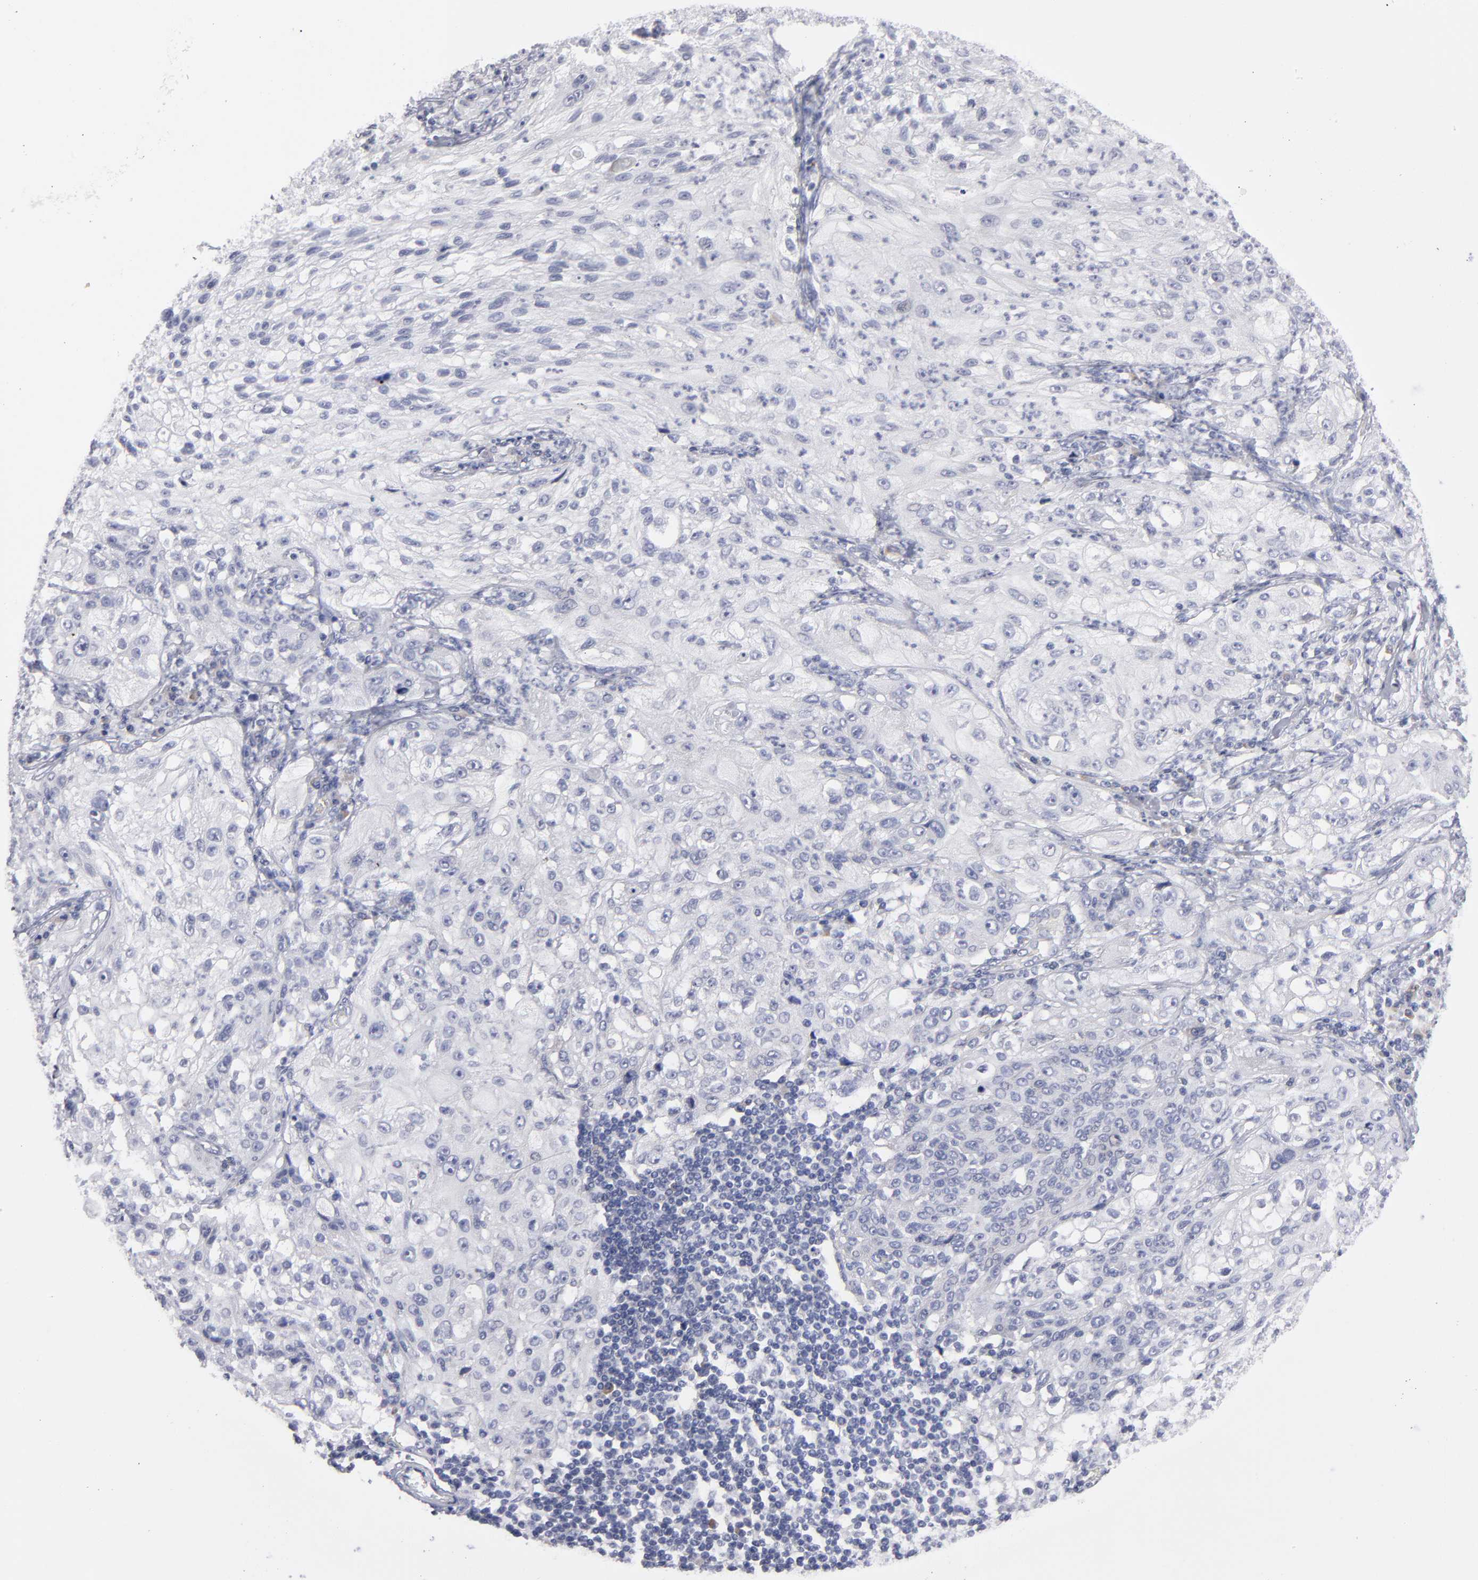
{"staining": {"intensity": "negative", "quantity": "none", "location": "none"}, "tissue": "lung cancer", "cell_type": "Tumor cells", "image_type": "cancer", "snomed": [{"axis": "morphology", "description": "Inflammation, NOS"}, {"axis": "morphology", "description": "Squamous cell carcinoma, NOS"}, {"axis": "topography", "description": "Lymph node"}, {"axis": "topography", "description": "Soft tissue"}, {"axis": "topography", "description": "Lung"}], "caption": "DAB immunohistochemical staining of human lung squamous cell carcinoma displays no significant positivity in tumor cells. (Brightfield microscopy of DAB immunohistochemistry (IHC) at high magnification).", "gene": "CCDC80", "patient": {"sex": "male", "age": 66}}